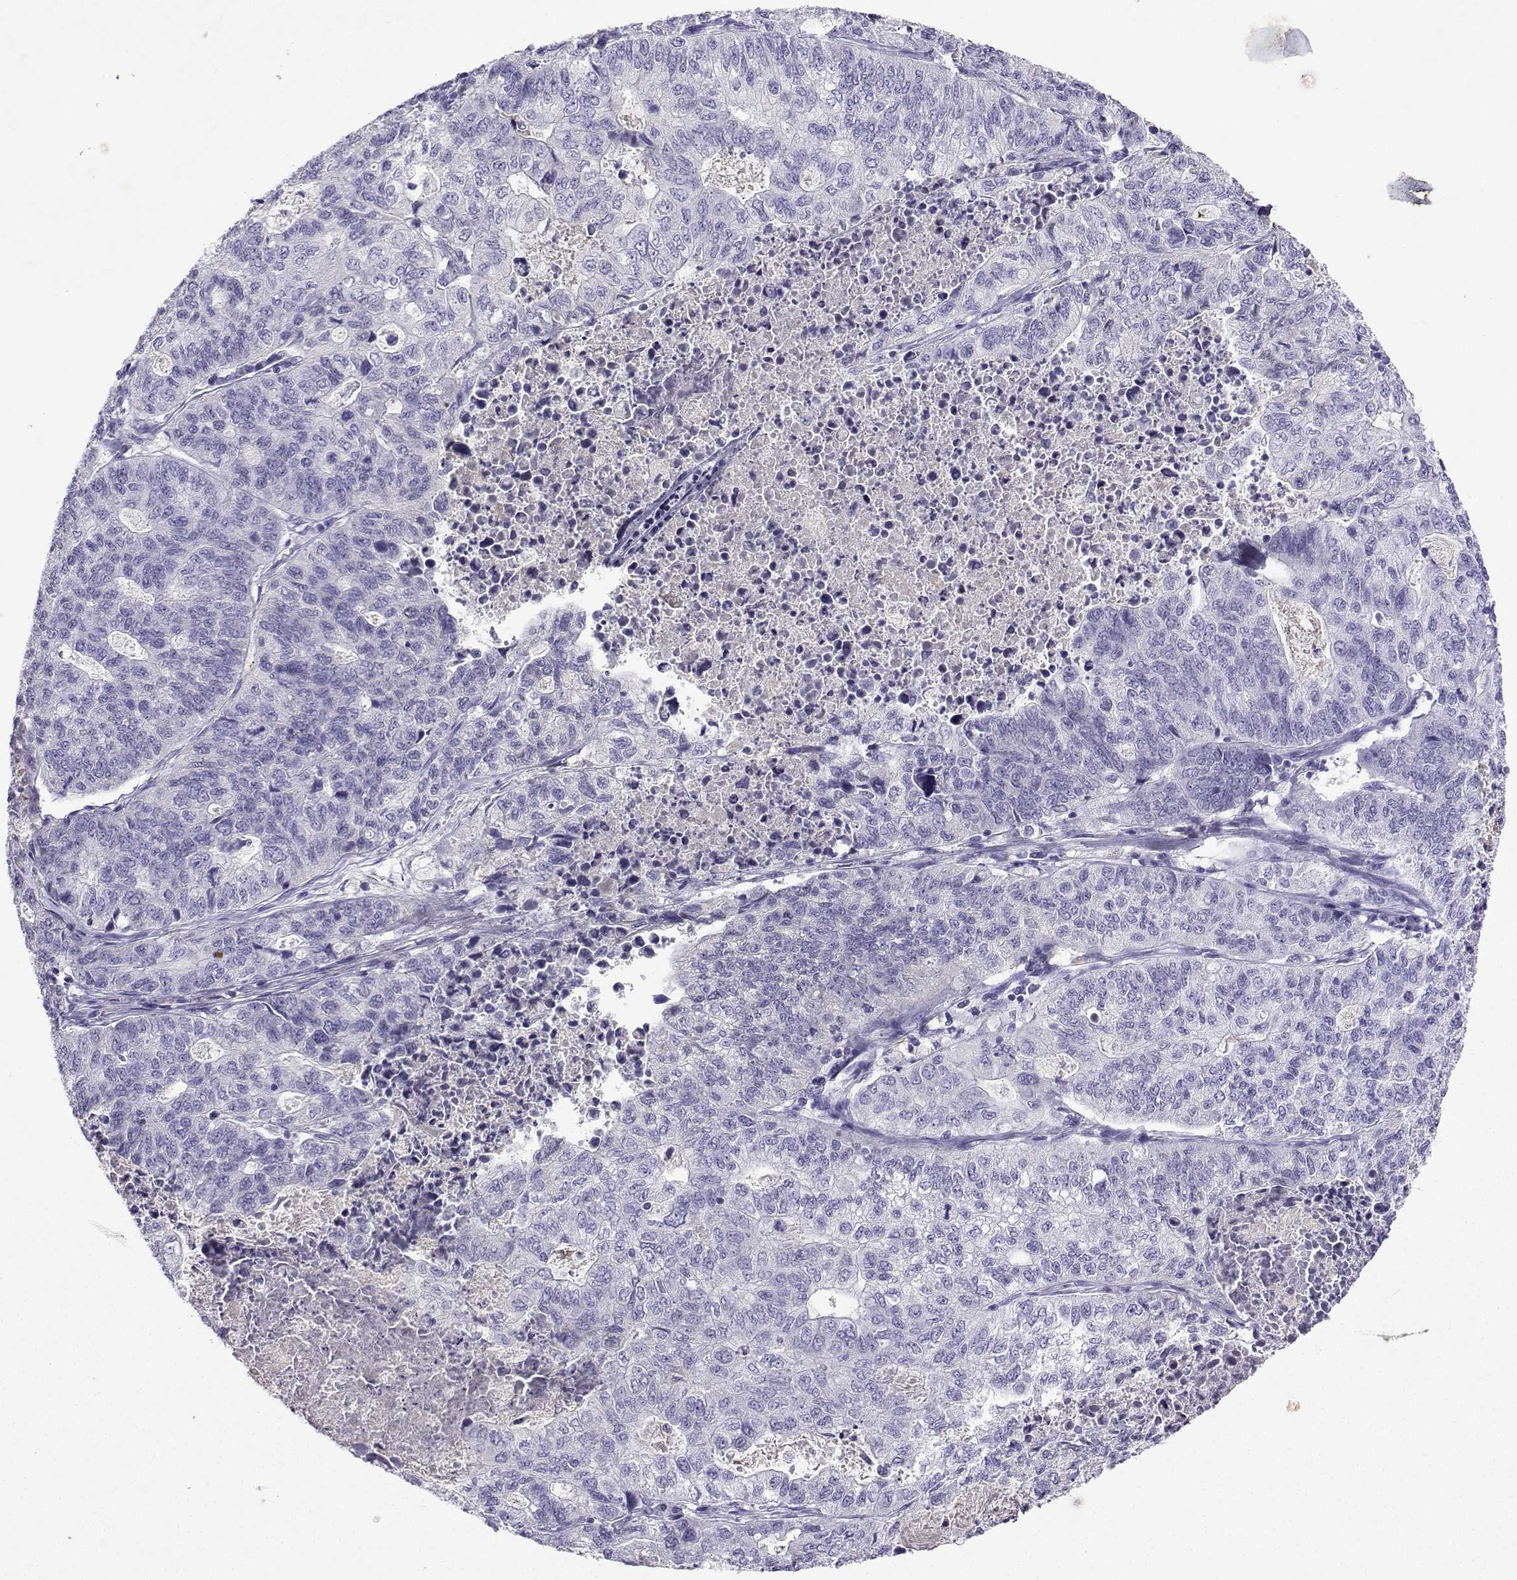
{"staining": {"intensity": "negative", "quantity": "none", "location": "none"}, "tissue": "stomach cancer", "cell_type": "Tumor cells", "image_type": "cancer", "snomed": [{"axis": "morphology", "description": "Adenocarcinoma, NOS"}, {"axis": "topography", "description": "Stomach, upper"}], "caption": "Immunohistochemical staining of human stomach cancer (adenocarcinoma) exhibits no significant staining in tumor cells.", "gene": "GRIK4", "patient": {"sex": "female", "age": 67}}